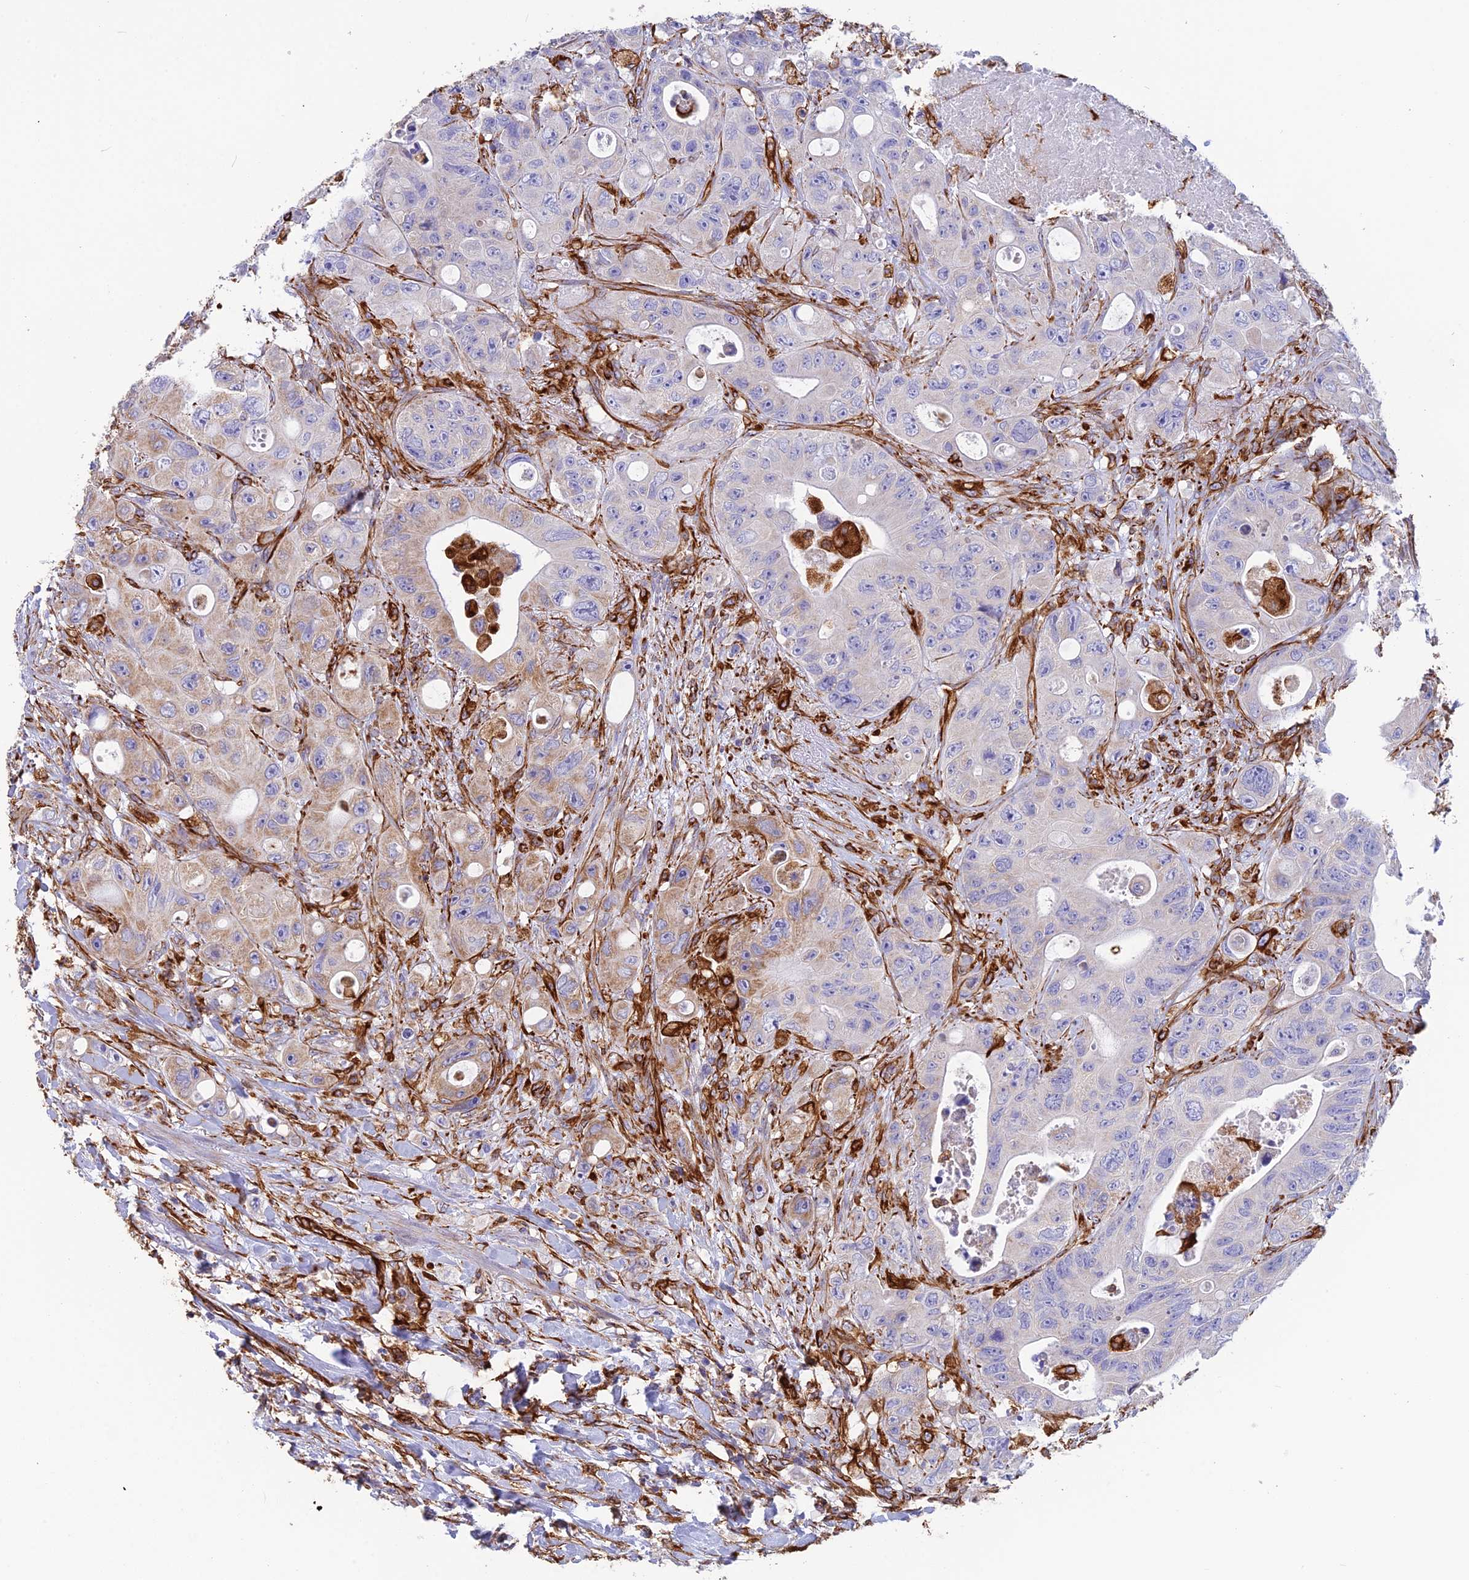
{"staining": {"intensity": "negative", "quantity": "none", "location": "none"}, "tissue": "colorectal cancer", "cell_type": "Tumor cells", "image_type": "cancer", "snomed": [{"axis": "morphology", "description": "Adenocarcinoma, NOS"}, {"axis": "topography", "description": "Colon"}], "caption": "Histopathology image shows no protein staining in tumor cells of colorectal cancer tissue.", "gene": "FBXL20", "patient": {"sex": "female", "age": 46}}